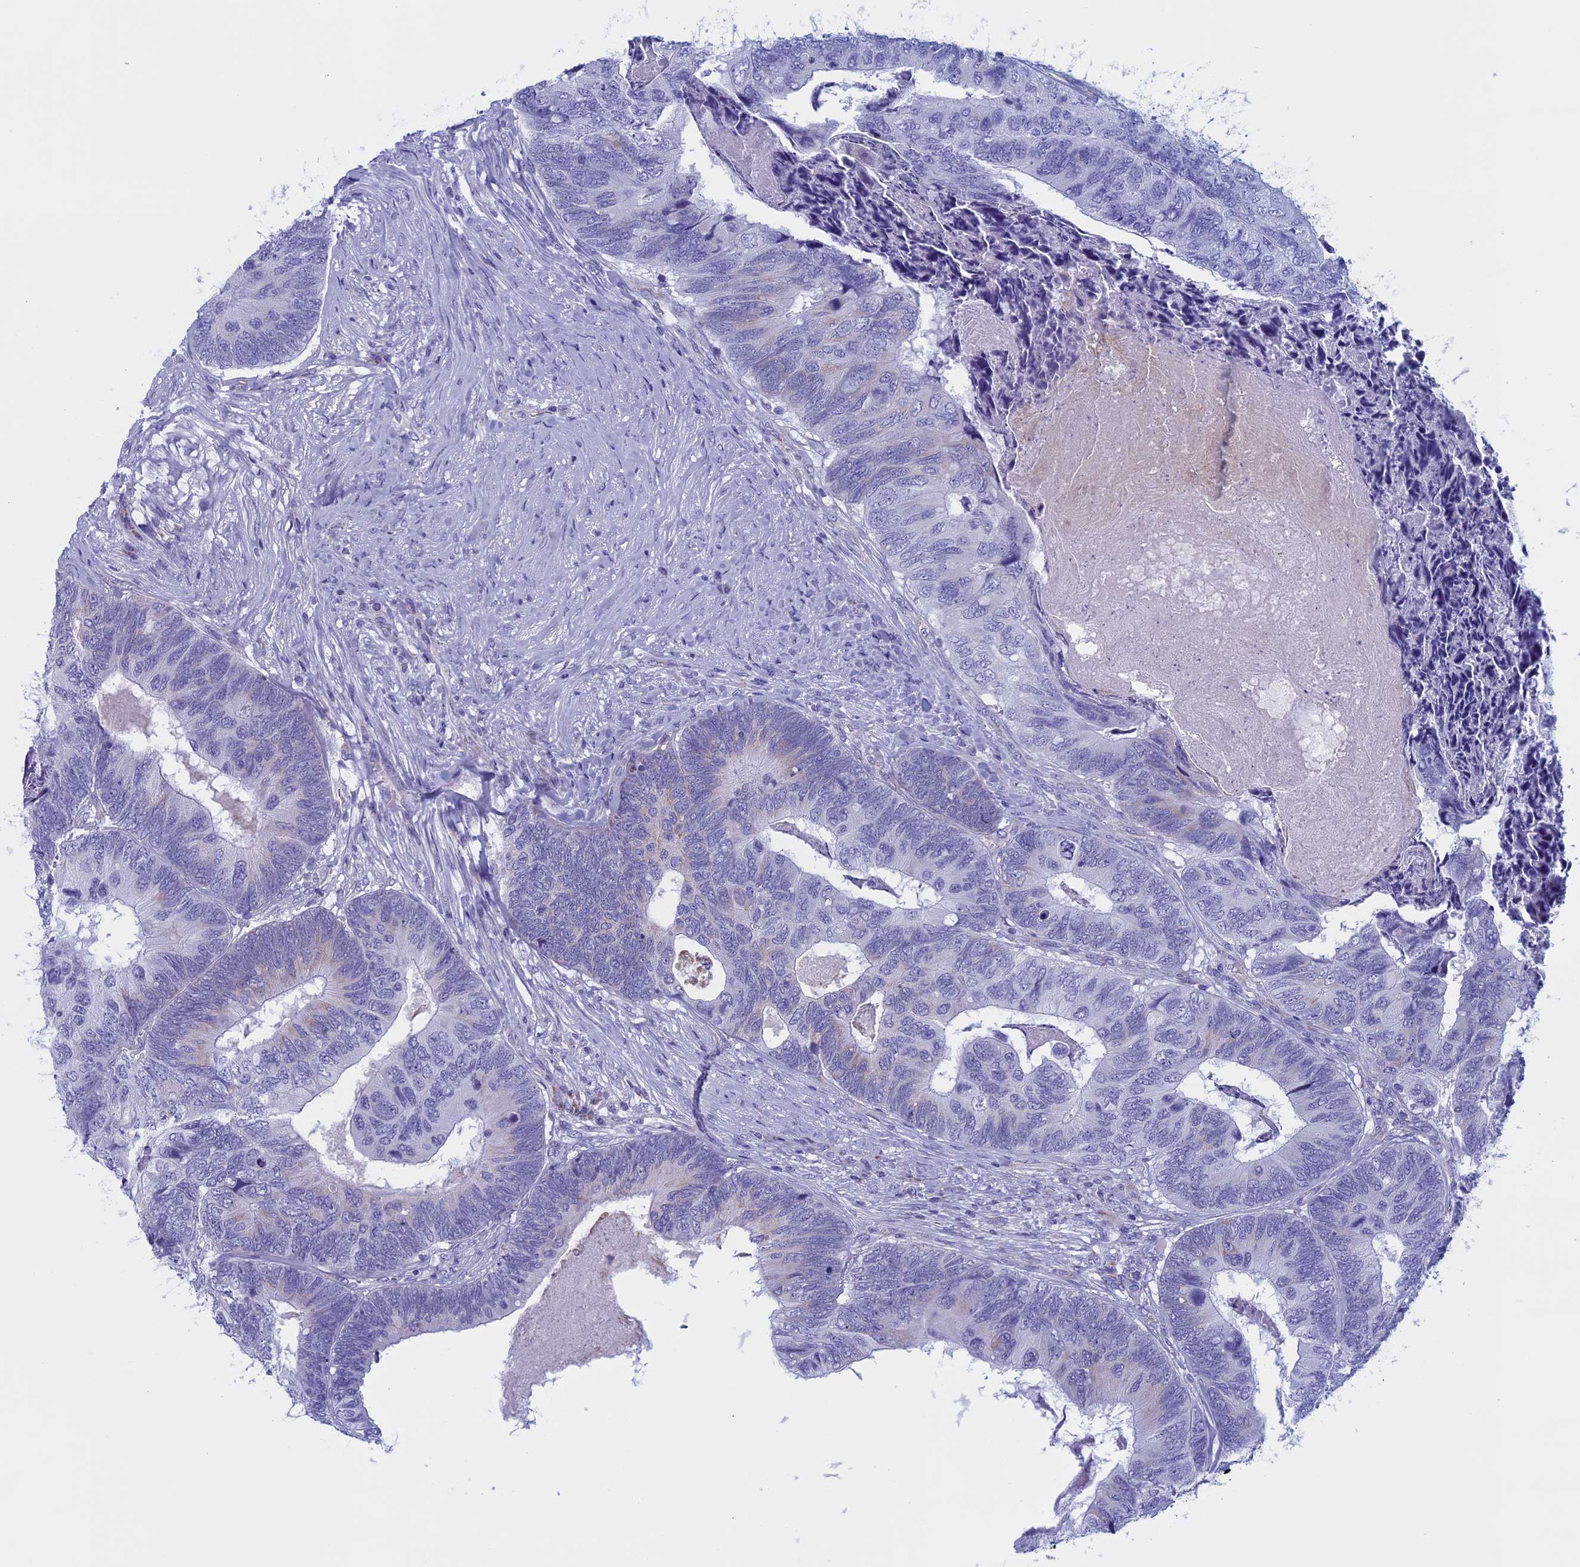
{"staining": {"intensity": "negative", "quantity": "none", "location": "none"}, "tissue": "colorectal cancer", "cell_type": "Tumor cells", "image_type": "cancer", "snomed": [{"axis": "morphology", "description": "Adenocarcinoma, NOS"}, {"axis": "topography", "description": "Colon"}], "caption": "Histopathology image shows no significant protein expression in tumor cells of colorectal adenocarcinoma.", "gene": "NDUFB9", "patient": {"sex": "female", "age": 67}}